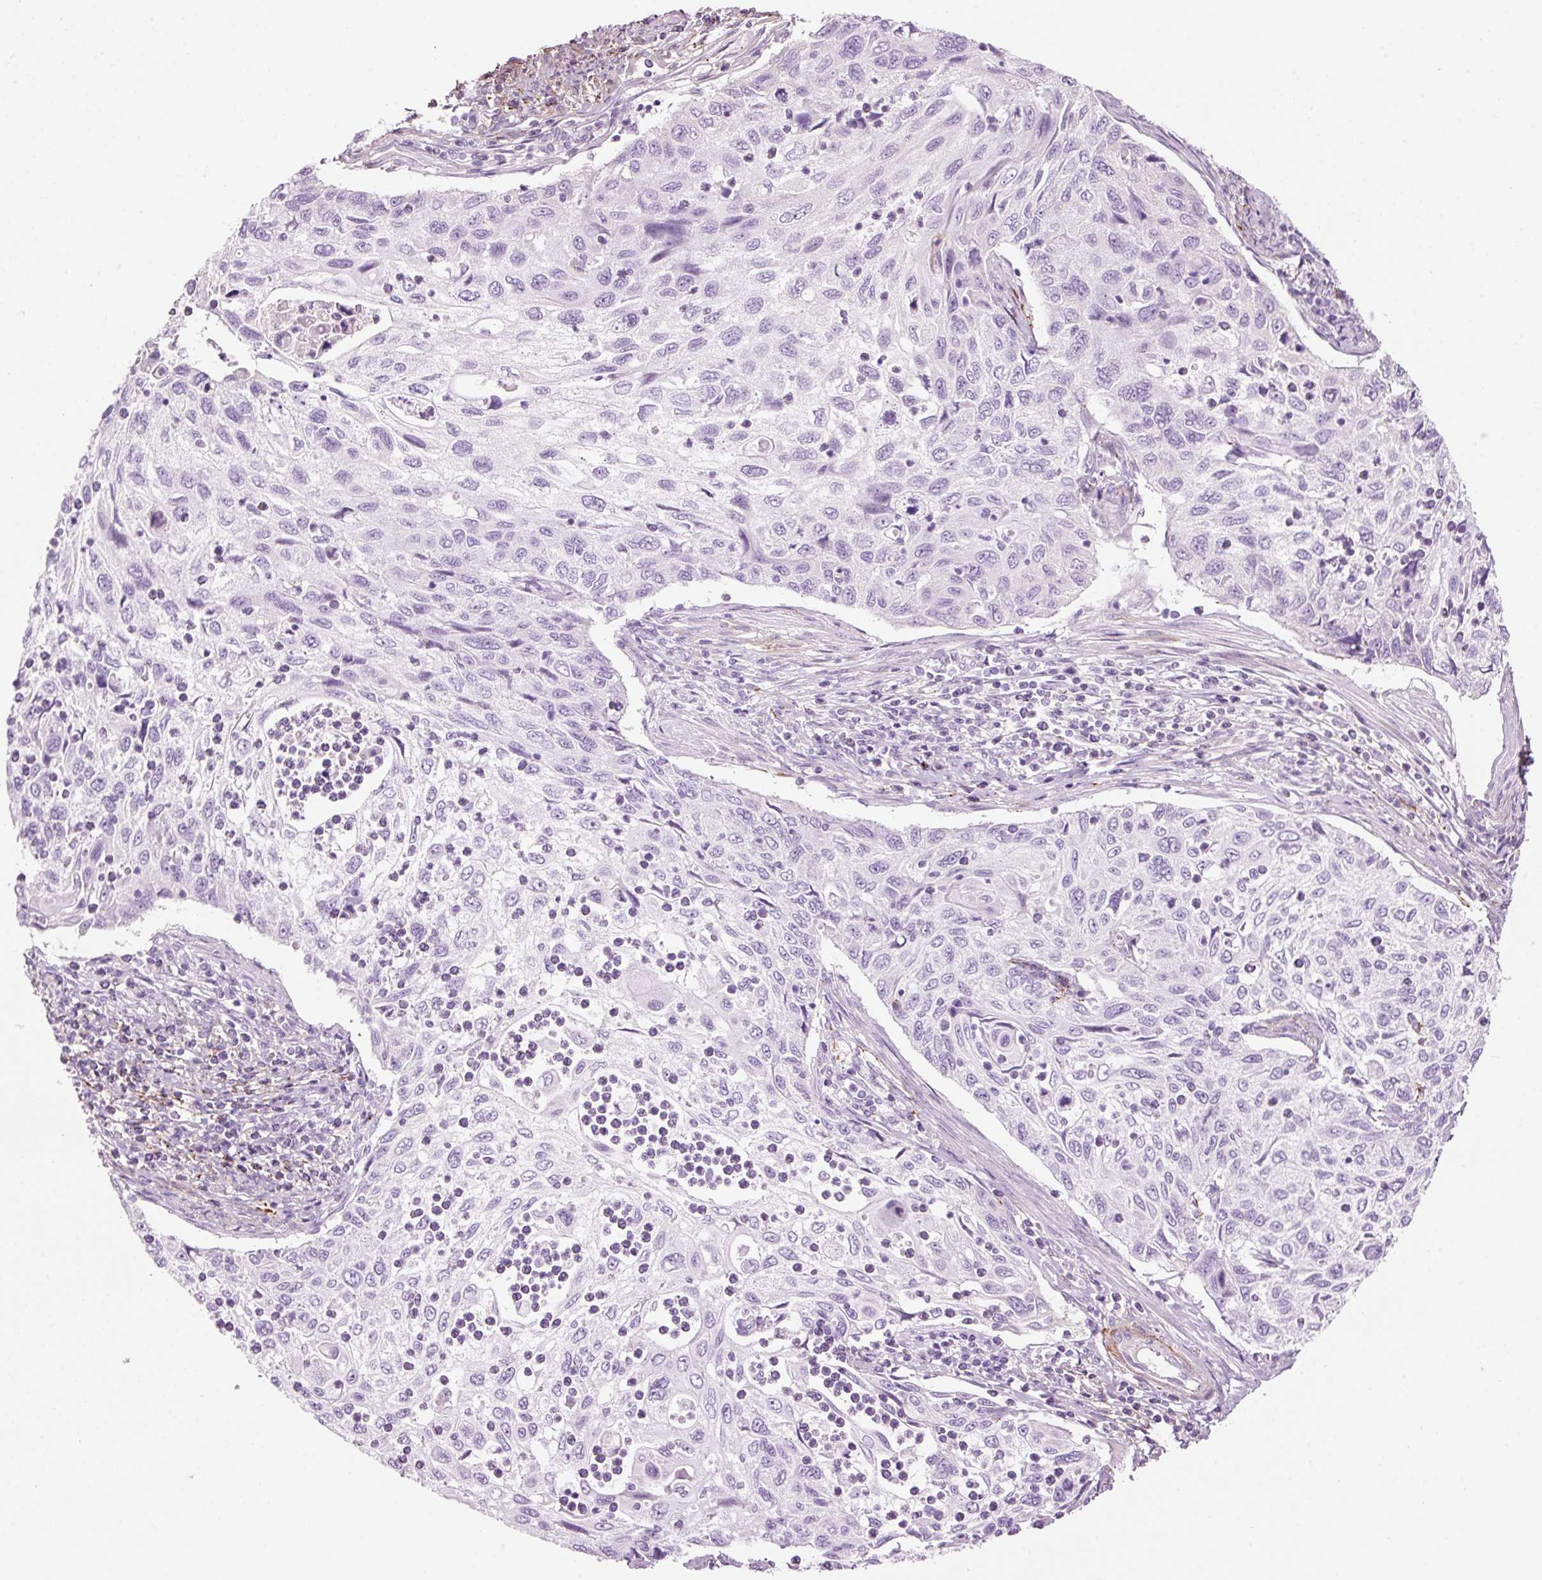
{"staining": {"intensity": "negative", "quantity": "none", "location": "none"}, "tissue": "cervical cancer", "cell_type": "Tumor cells", "image_type": "cancer", "snomed": [{"axis": "morphology", "description": "Squamous cell carcinoma, NOS"}, {"axis": "topography", "description": "Cervix"}], "caption": "This is an immunohistochemistry (IHC) image of cervical cancer (squamous cell carcinoma). There is no positivity in tumor cells.", "gene": "MFAP4", "patient": {"sex": "female", "age": 70}}